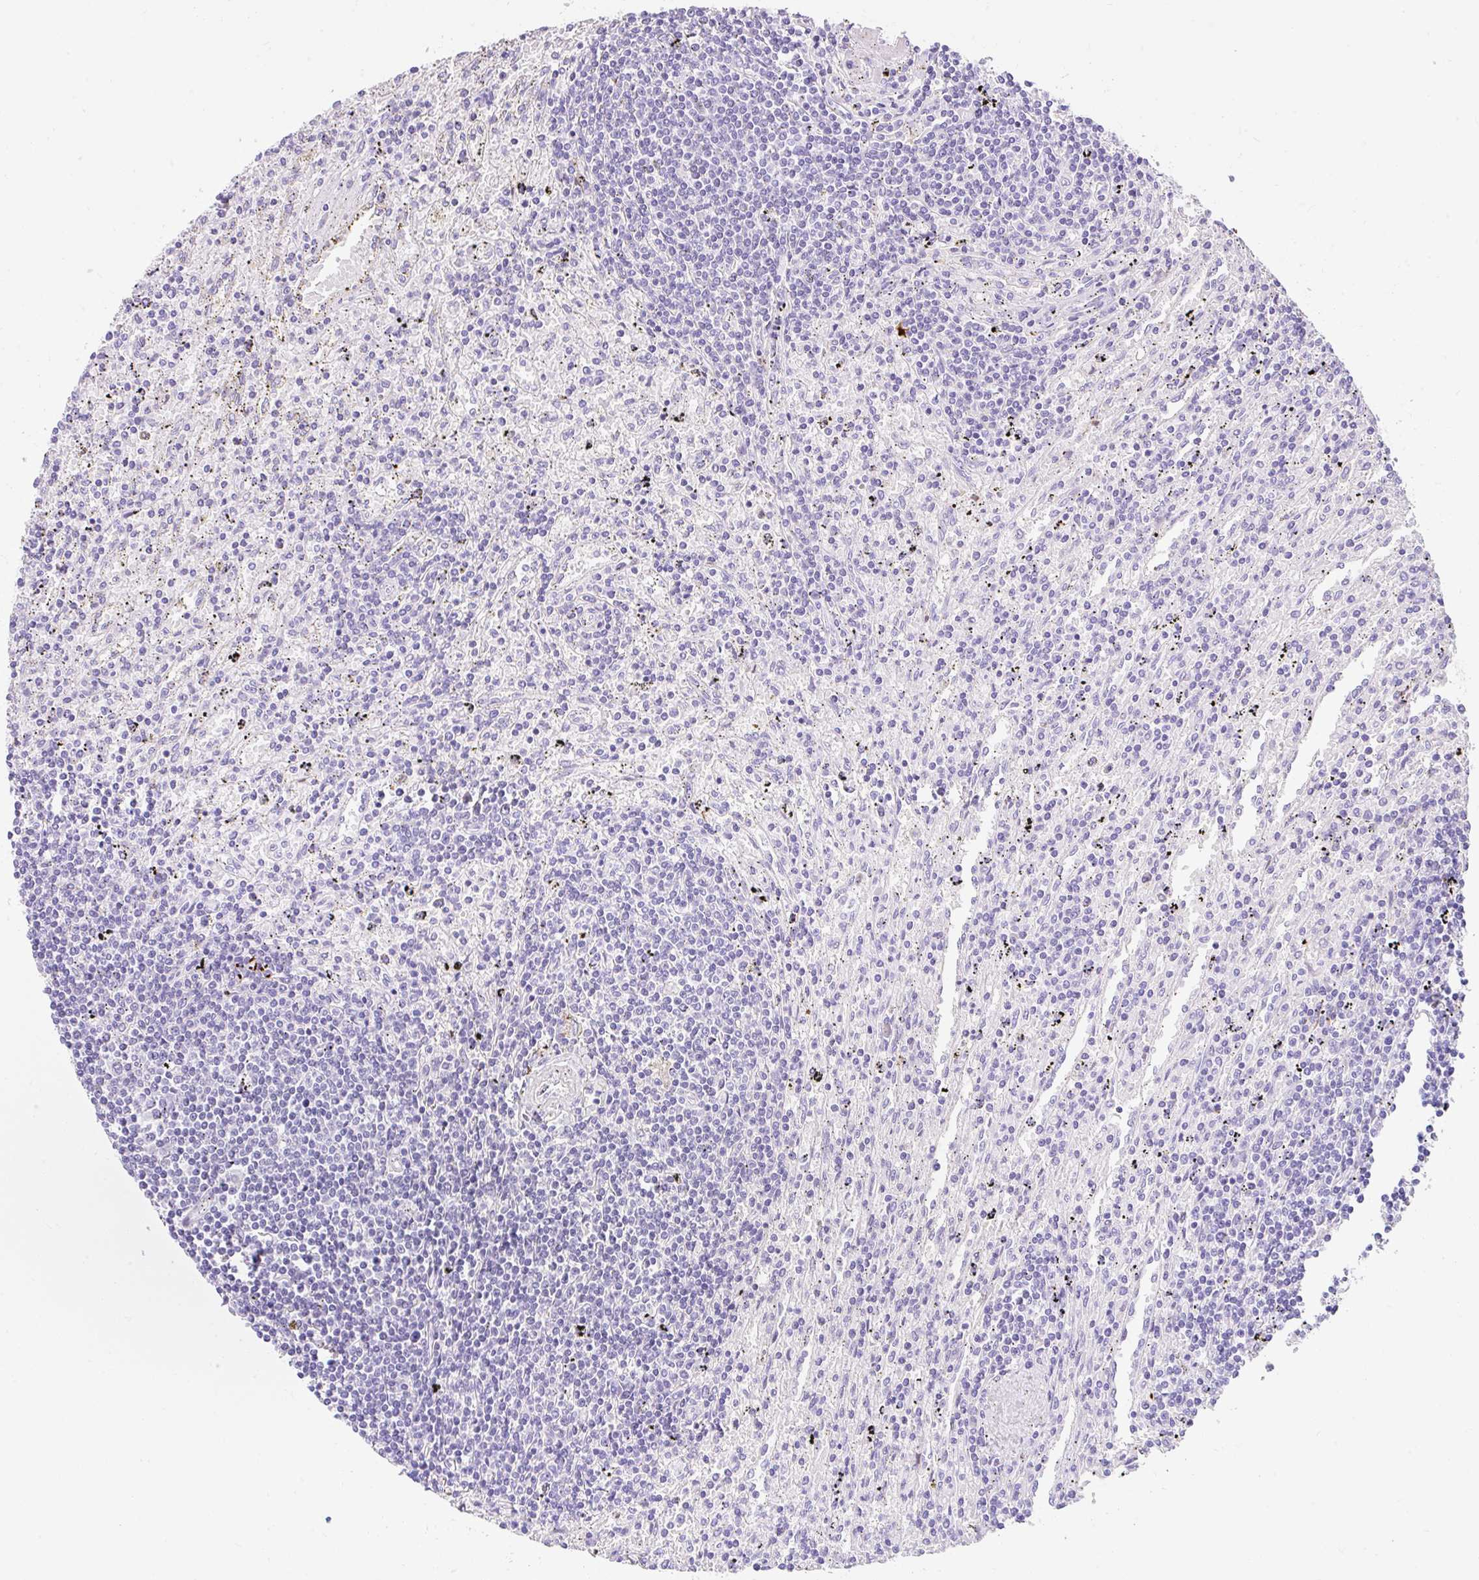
{"staining": {"intensity": "negative", "quantity": "none", "location": "none"}, "tissue": "lymphoma", "cell_type": "Tumor cells", "image_type": "cancer", "snomed": [{"axis": "morphology", "description": "Malignant lymphoma, non-Hodgkin's type, Low grade"}, {"axis": "topography", "description": "Spleen"}], "caption": "Malignant lymphoma, non-Hodgkin's type (low-grade) stained for a protein using immunohistochemistry (IHC) reveals no staining tumor cells.", "gene": "APOC4-APOC2", "patient": {"sex": "male", "age": 76}}